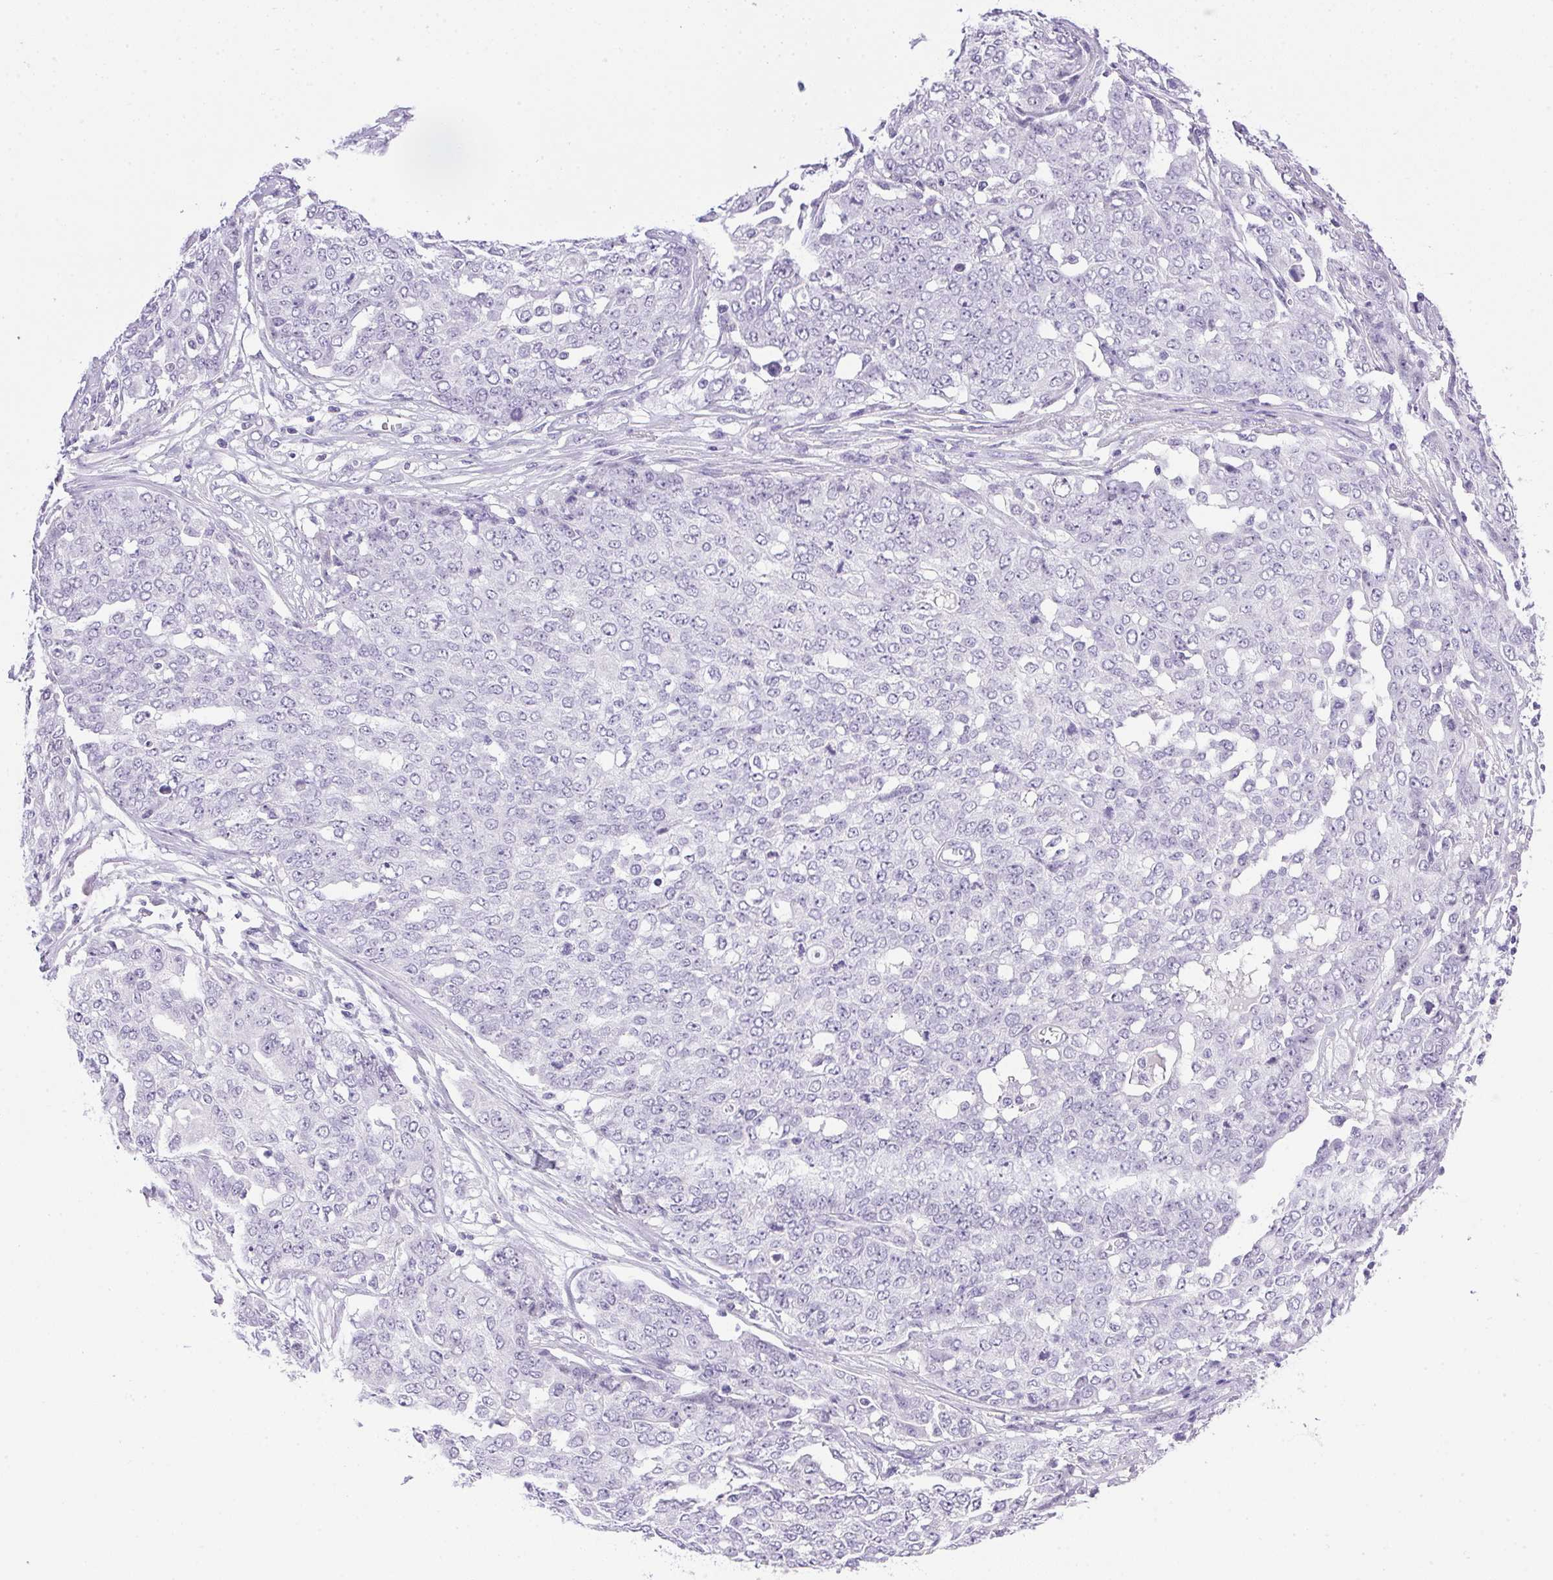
{"staining": {"intensity": "negative", "quantity": "none", "location": "none"}, "tissue": "ovarian cancer", "cell_type": "Tumor cells", "image_type": "cancer", "snomed": [{"axis": "morphology", "description": "Cystadenocarcinoma, serous, NOS"}, {"axis": "topography", "description": "Soft tissue"}, {"axis": "topography", "description": "Ovary"}], "caption": "Protein analysis of ovarian serous cystadenocarcinoma shows no significant staining in tumor cells.", "gene": "ATP6V0A4", "patient": {"sex": "female", "age": 57}}